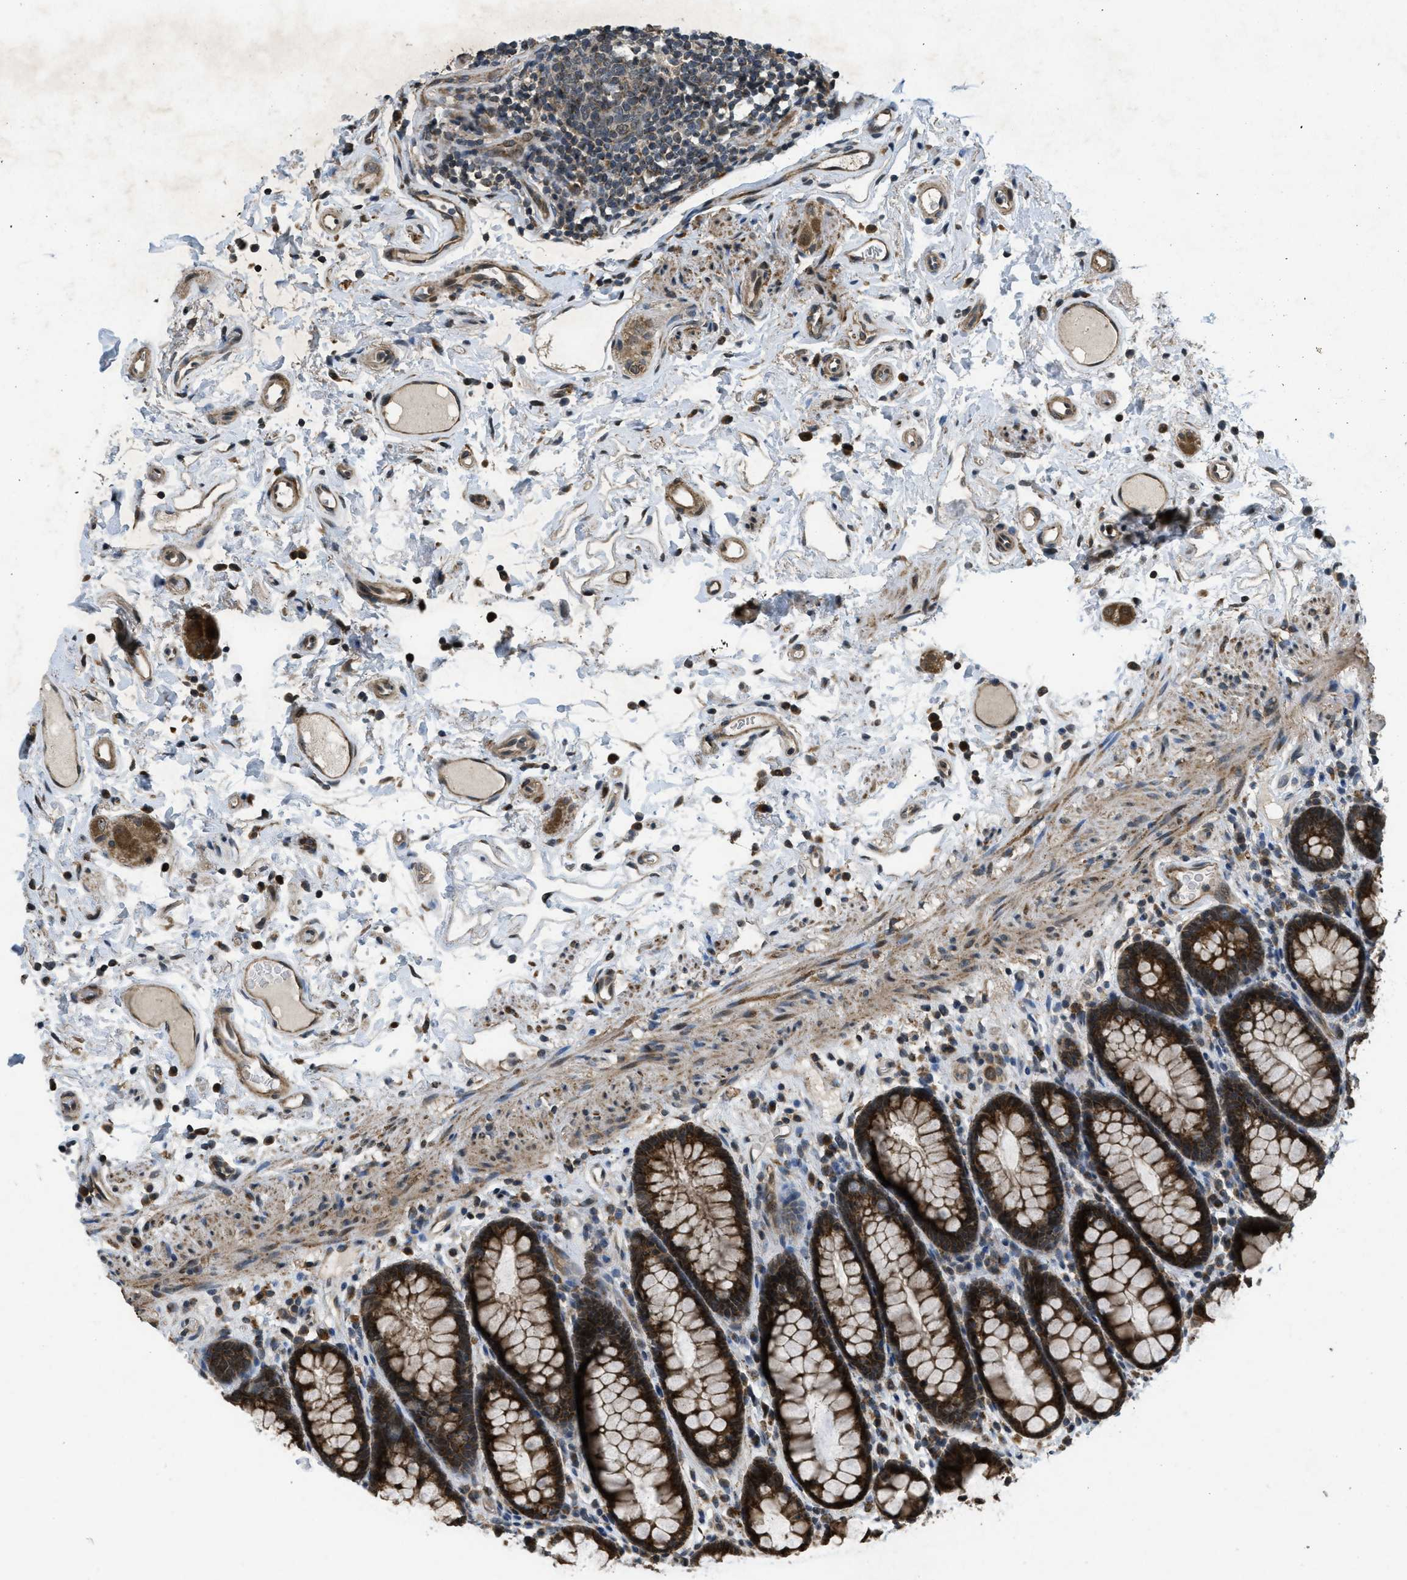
{"staining": {"intensity": "strong", "quantity": ">75%", "location": "cytoplasmic/membranous"}, "tissue": "rectum", "cell_type": "Glandular cells", "image_type": "normal", "snomed": [{"axis": "morphology", "description": "Normal tissue, NOS"}, {"axis": "topography", "description": "Rectum"}], "caption": "Brown immunohistochemical staining in normal rectum shows strong cytoplasmic/membranous positivity in approximately >75% of glandular cells.", "gene": "PPP1R15A", "patient": {"sex": "male", "age": 92}}